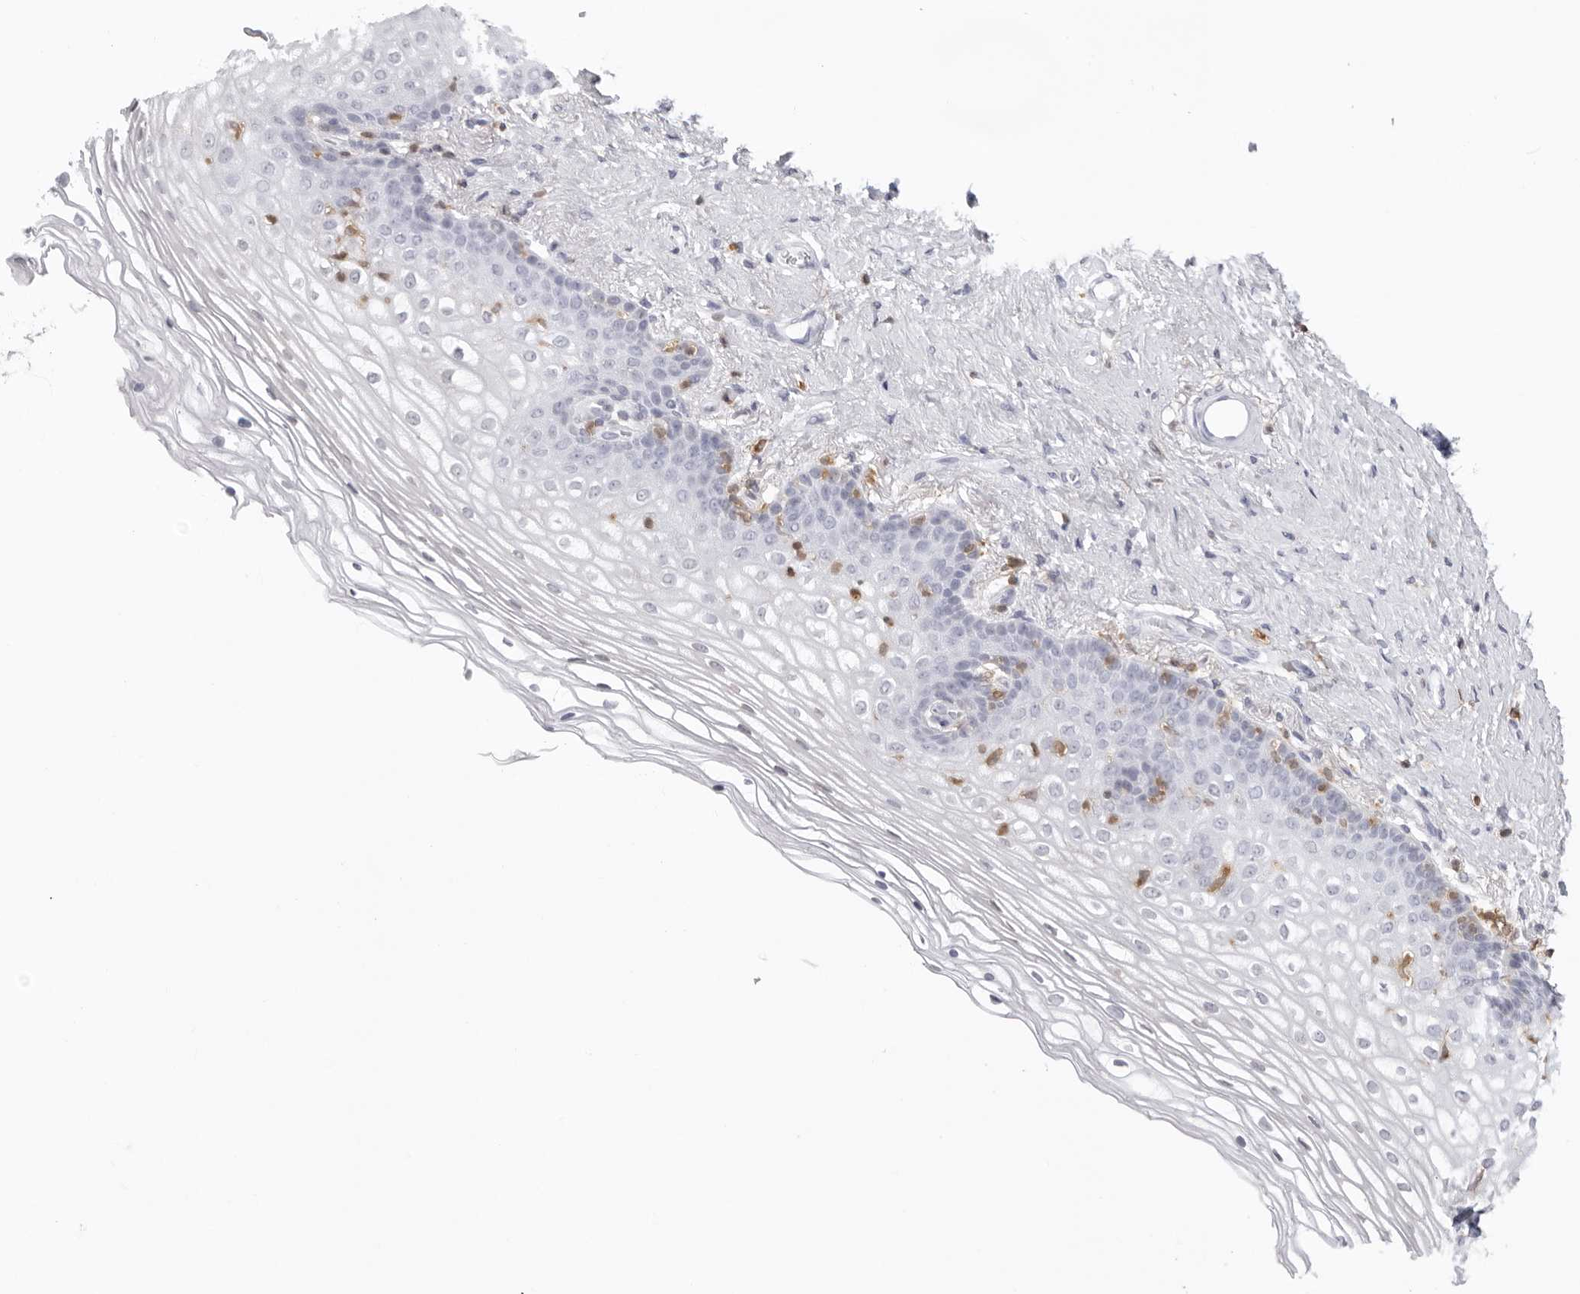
{"staining": {"intensity": "negative", "quantity": "none", "location": "none"}, "tissue": "vagina", "cell_type": "Squamous epithelial cells", "image_type": "normal", "snomed": [{"axis": "morphology", "description": "Normal tissue, NOS"}, {"axis": "topography", "description": "Vagina"}], "caption": "High magnification brightfield microscopy of unremarkable vagina stained with DAB (brown) and counterstained with hematoxylin (blue): squamous epithelial cells show no significant positivity.", "gene": "FMNL1", "patient": {"sex": "female", "age": 60}}